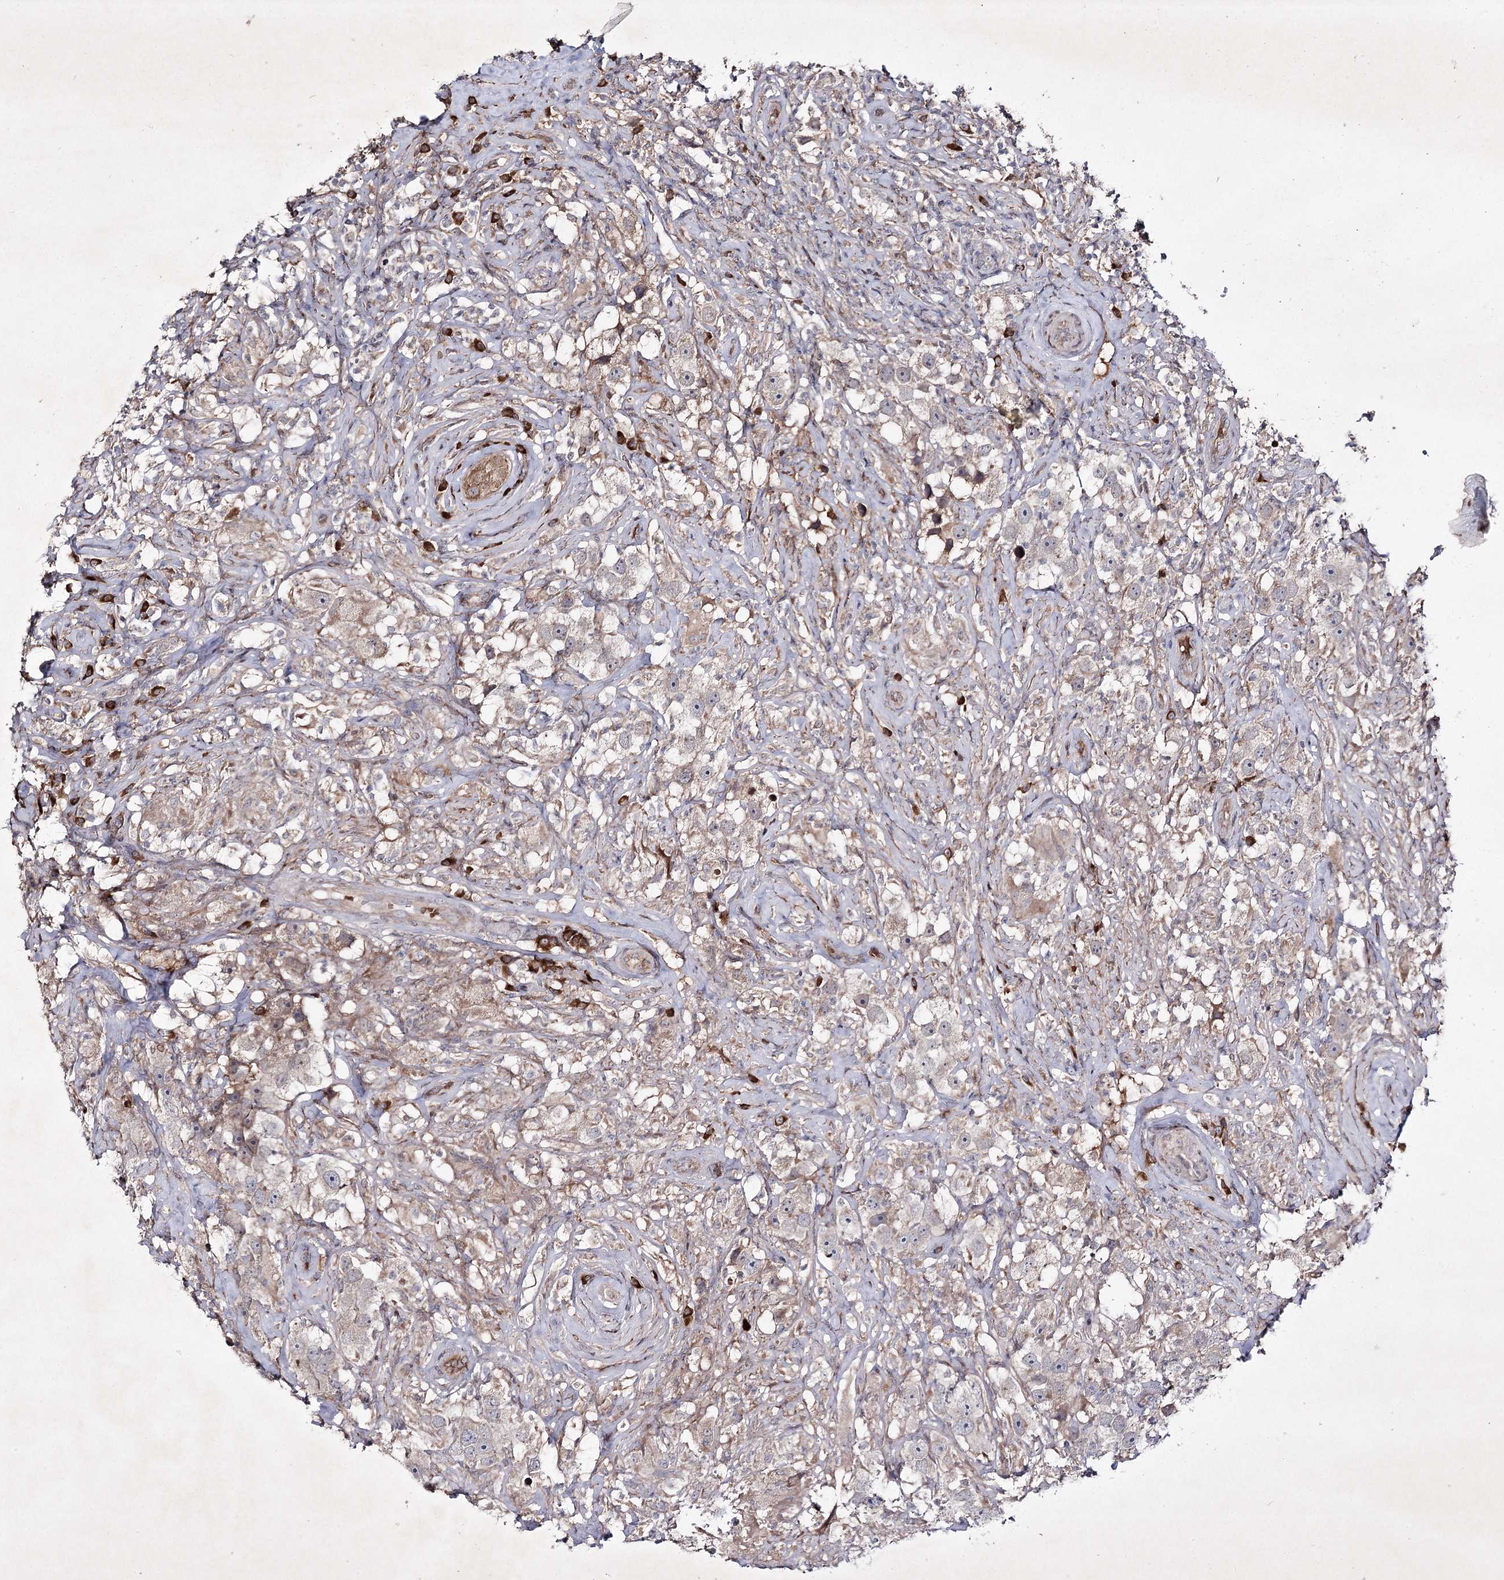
{"staining": {"intensity": "weak", "quantity": "<25%", "location": "cytoplasmic/membranous"}, "tissue": "testis cancer", "cell_type": "Tumor cells", "image_type": "cancer", "snomed": [{"axis": "morphology", "description": "Seminoma, NOS"}, {"axis": "topography", "description": "Testis"}], "caption": "Protein analysis of seminoma (testis) reveals no significant staining in tumor cells.", "gene": "ALG9", "patient": {"sex": "male", "age": 49}}